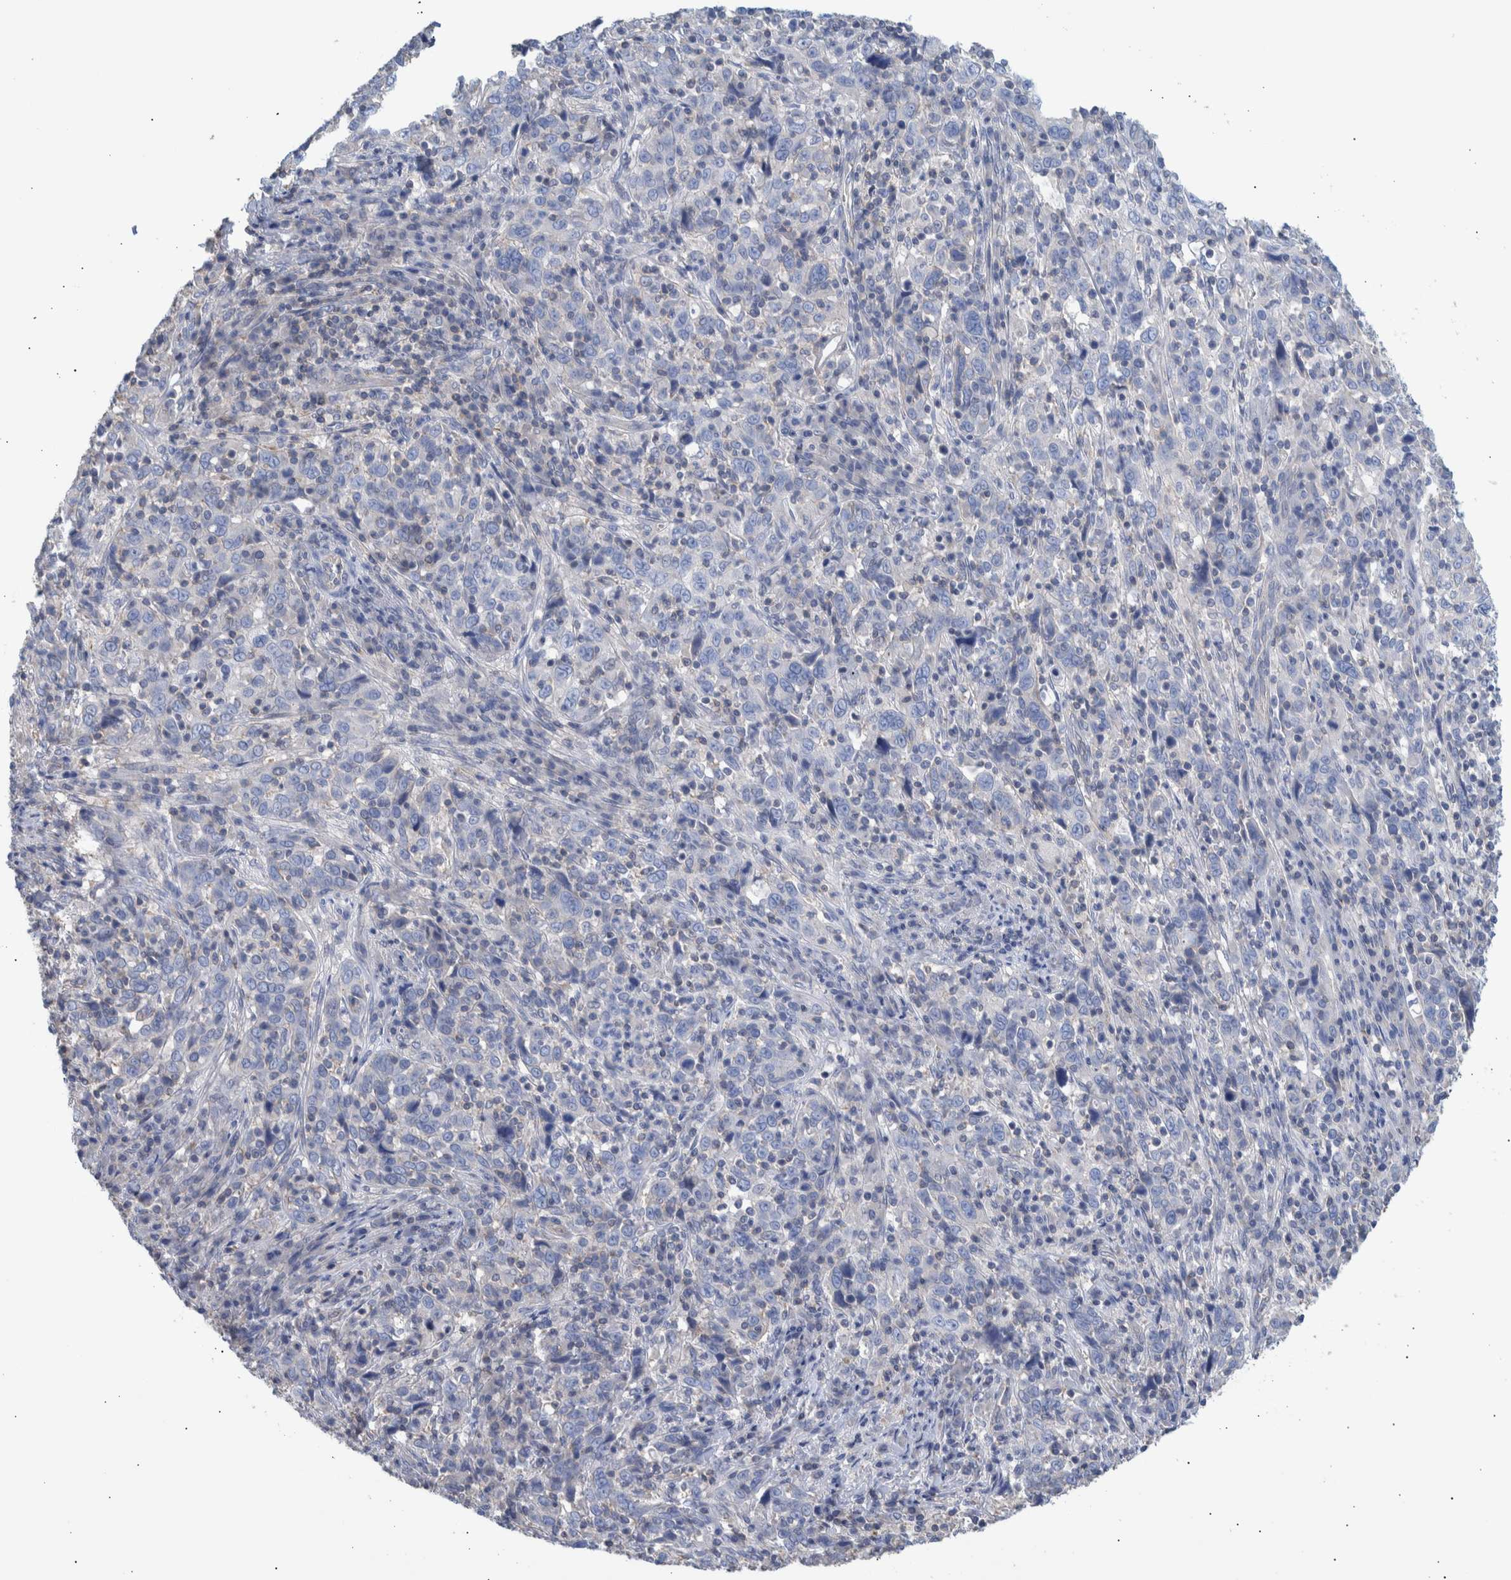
{"staining": {"intensity": "negative", "quantity": "none", "location": "none"}, "tissue": "cervical cancer", "cell_type": "Tumor cells", "image_type": "cancer", "snomed": [{"axis": "morphology", "description": "Squamous cell carcinoma, NOS"}, {"axis": "topography", "description": "Cervix"}], "caption": "Tumor cells are negative for brown protein staining in cervical squamous cell carcinoma.", "gene": "PPP3CC", "patient": {"sex": "female", "age": 46}}